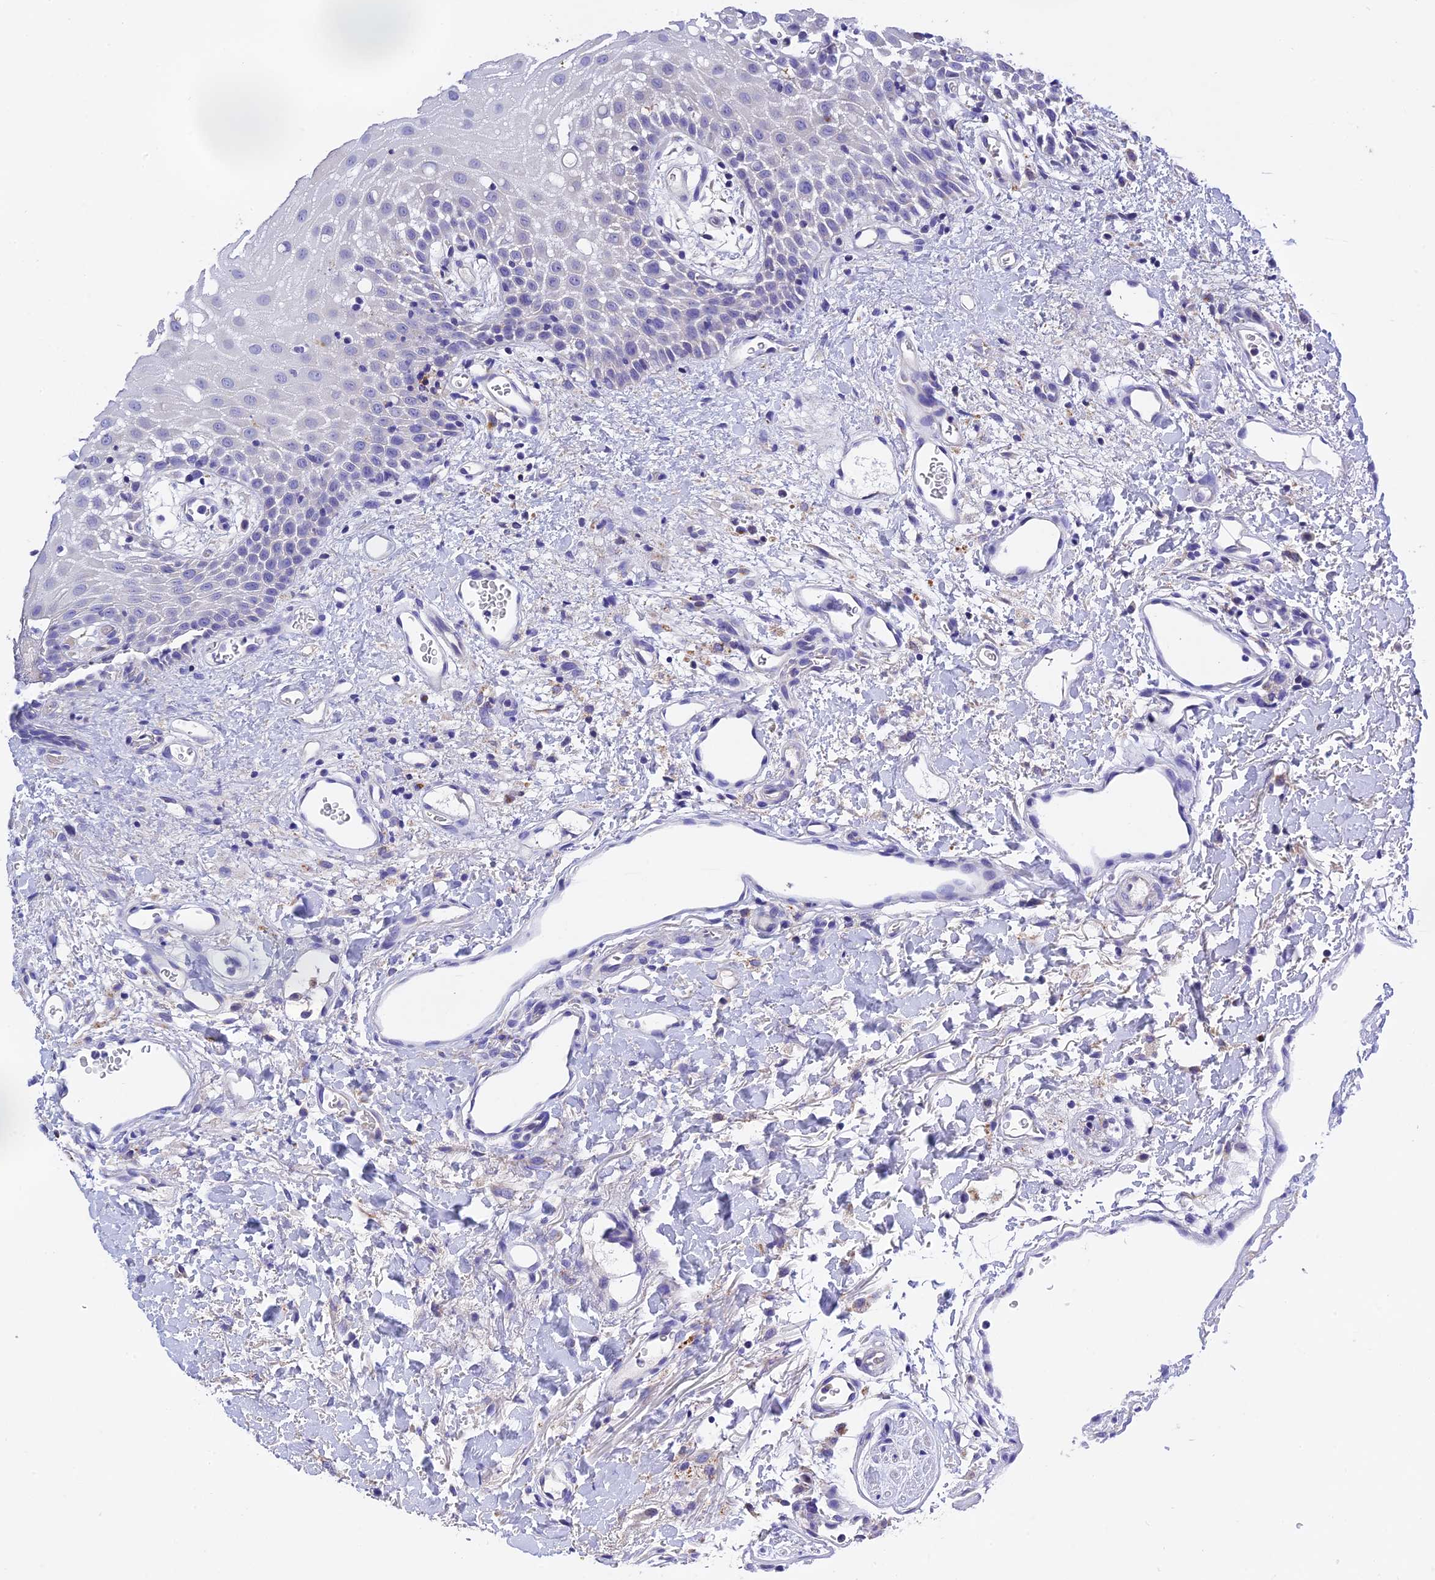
{"staining": {"intensity": "negative", "quantity": "none", "location": "none"}, "tissue": "oral mucosa", "cell_type": "Squamous epithelial cells", "image_type": "normal", "snomed": [{"axis": "morphology", "description": "Normal tissue, NOS"}, {"axis": "topography", "description": "Oral tissue"}], "caption": "Squamous epithelial cells show no significant expression in unremarkable oral mucosa.", "gene": "MS4A5", "patient": {"sex": "female", "age": 70}}